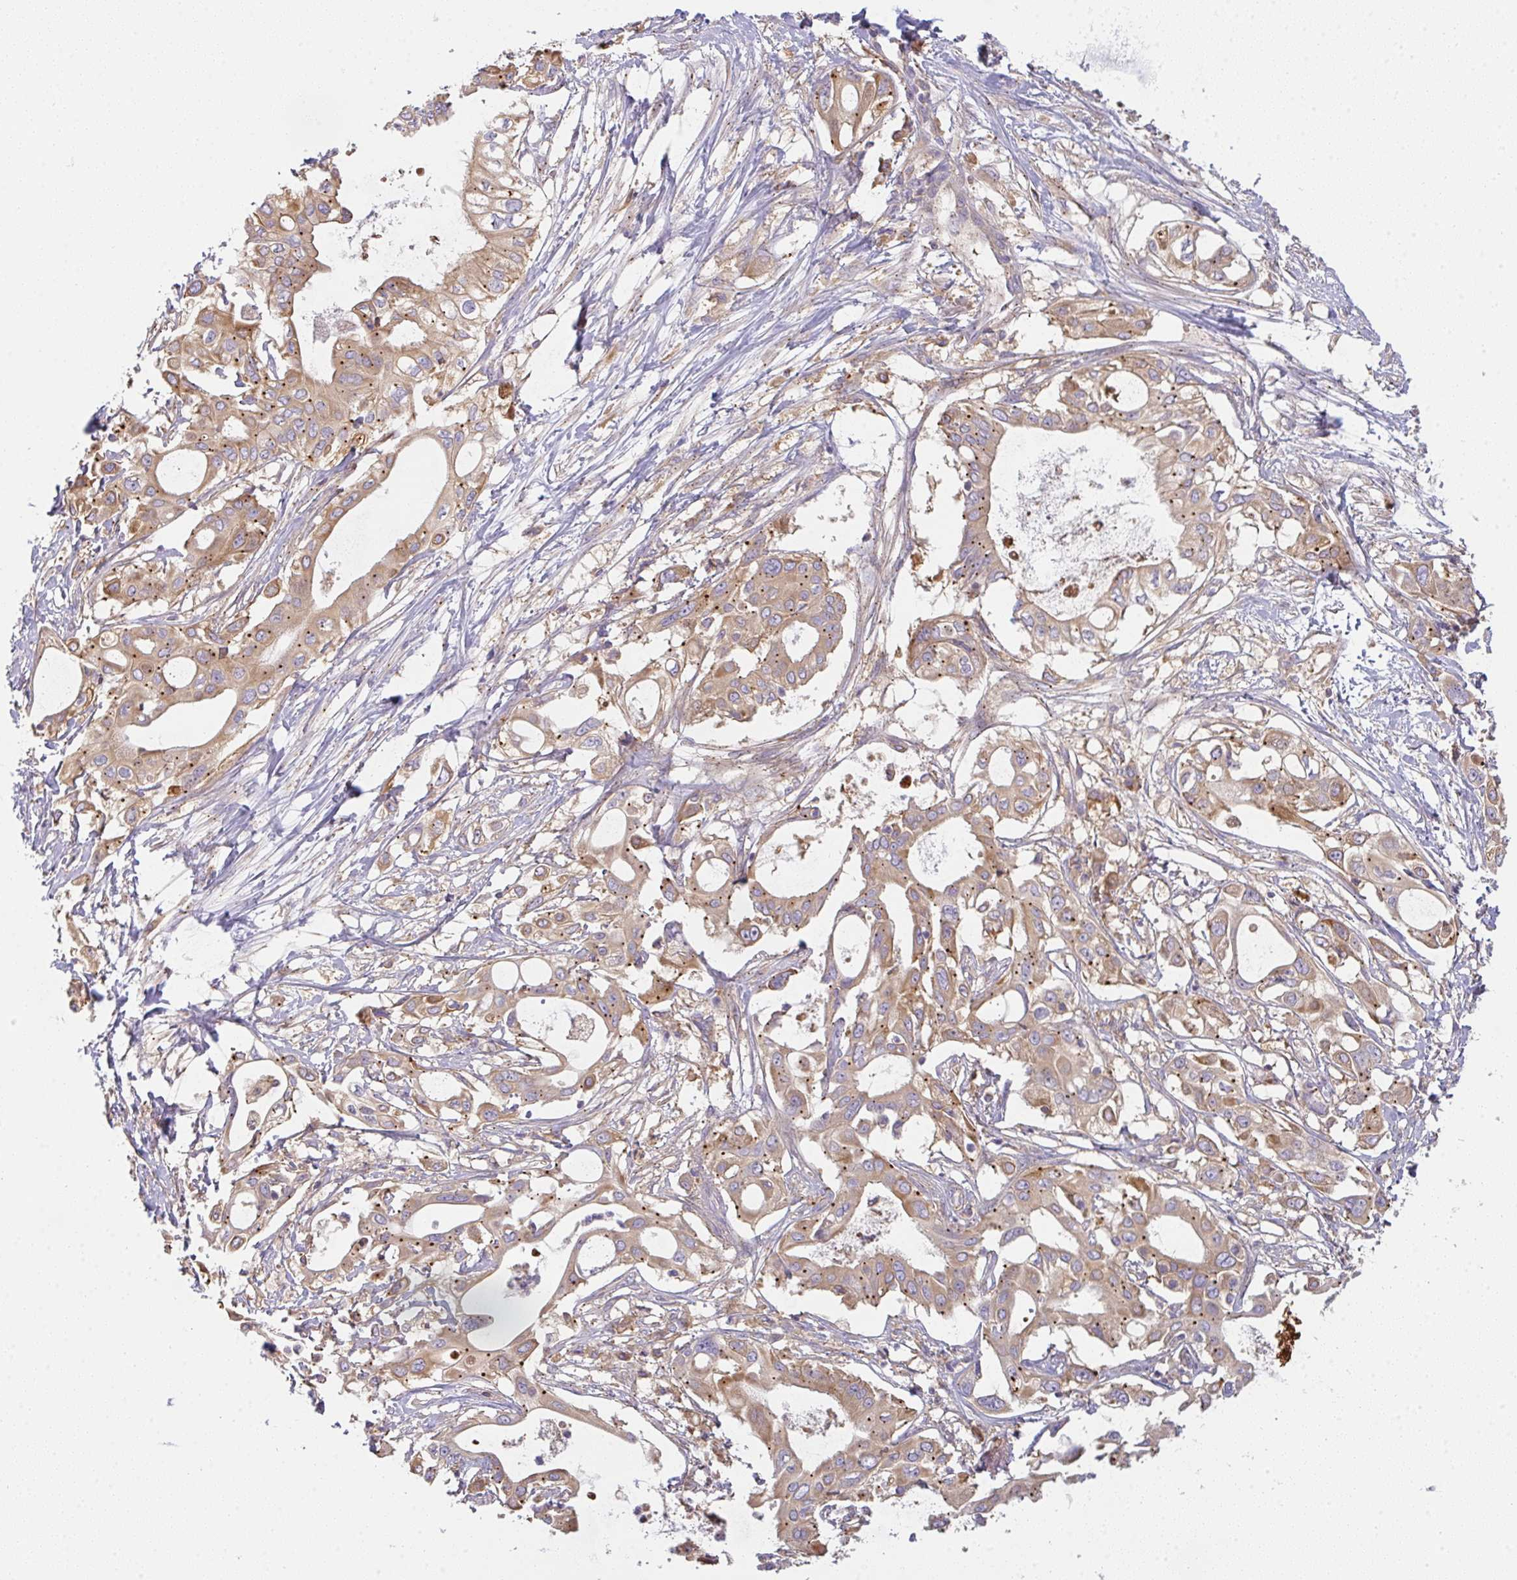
{"staining": {"intensity": "moderate", "quantity": ">75%", "location": "cytoplasmic/membranous"}, "tissue": "pancreatic cancer", "cell_type": "Tumor cells", "image_type": "cancer", "snomed": [{"axis": "morphology", "description": "Adenocarcinoma, NOS"}, {"axis": "topography", "description": "Pancreas"}], "caption": "Pancreatic cancer (adenocarcinoma) stained for a protein demonstrates moderate cytoplasmic/membranous positivity in tumor cells.", "gene": "SNX5", "patient": {"sex": "female", "age": 68}}